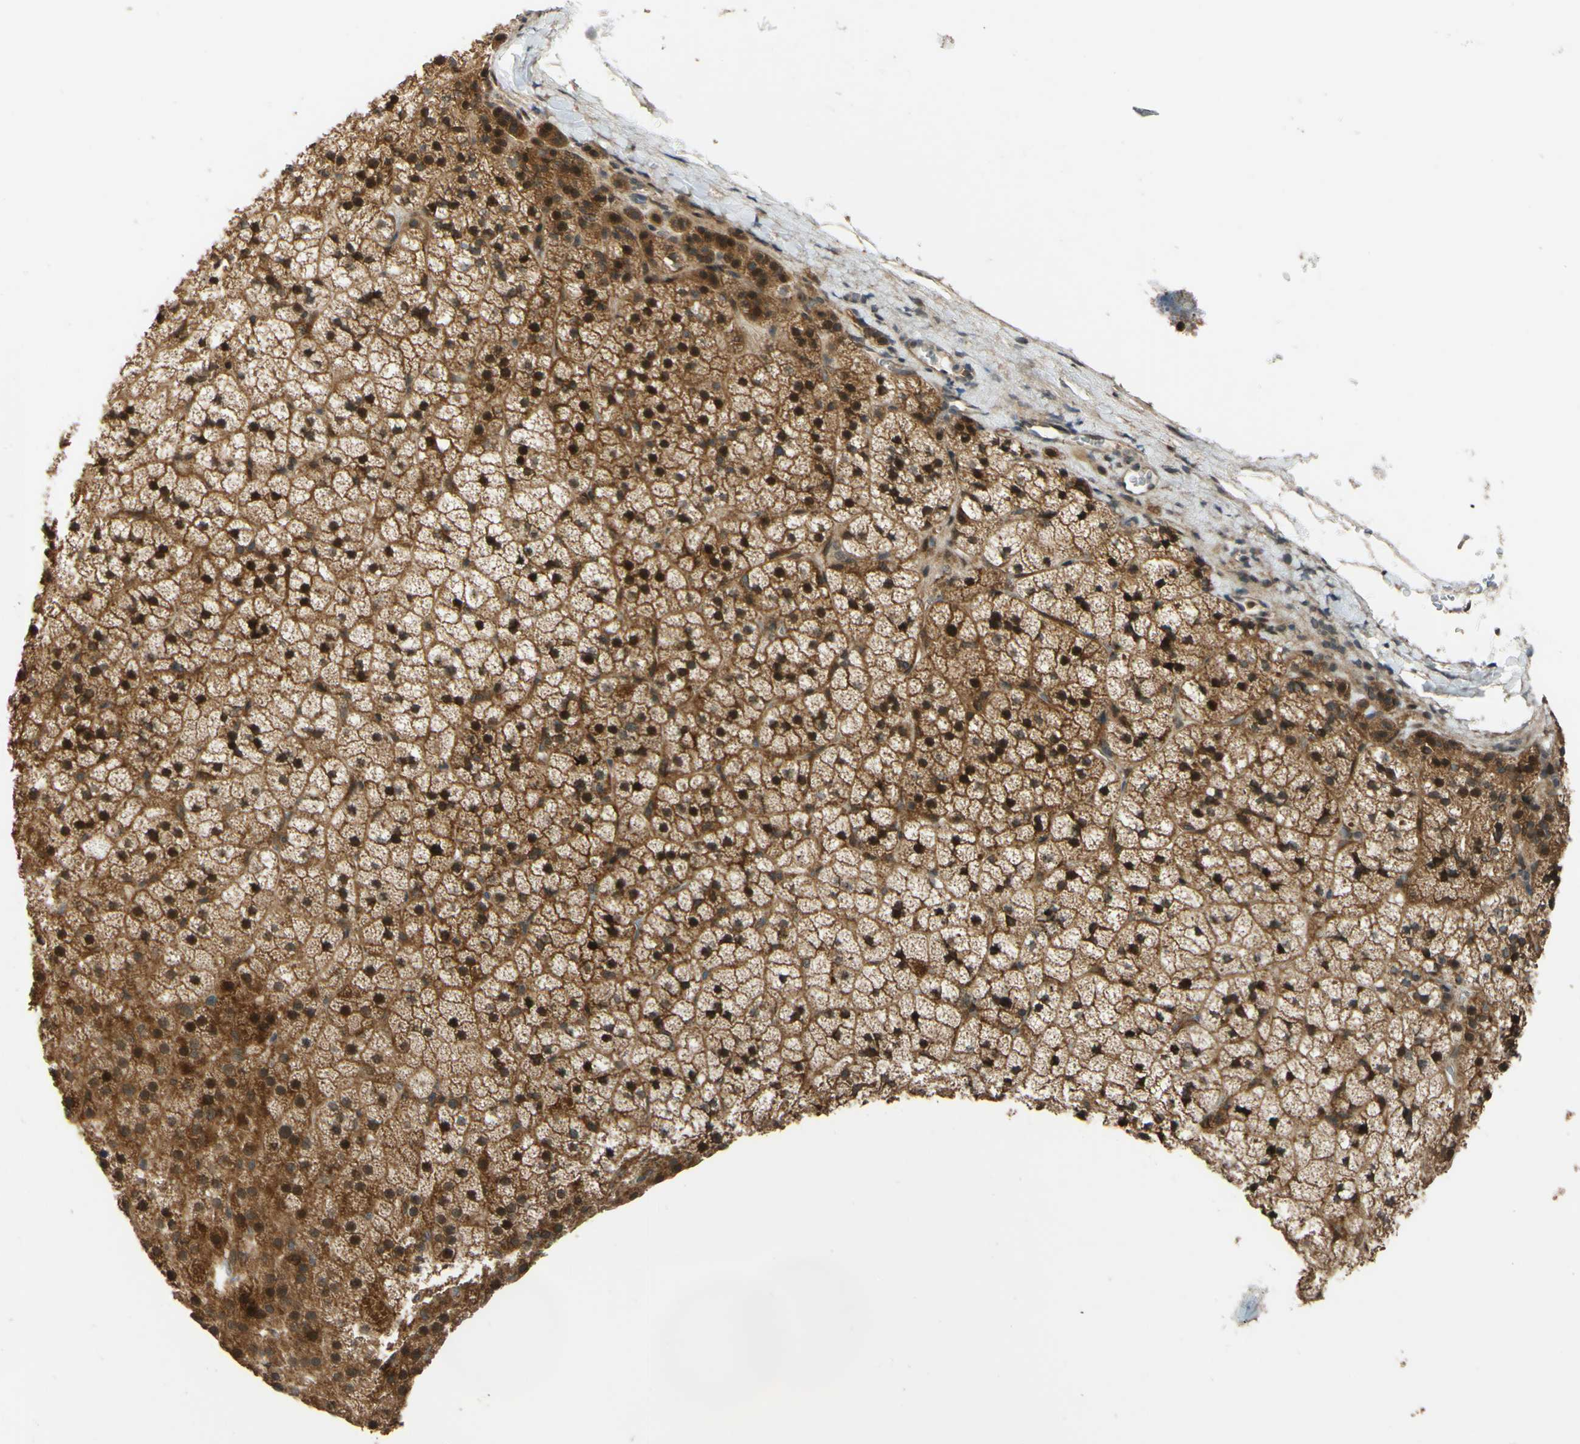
{"staining": {"intensity": "strong", "quantity": "25%-75%", "location": "cytoplasmic/membranous,nuclear"}, "tissue": "adrenal gland", "cell_type": "Glandular cells", "image_type": "normal", "snomed": [{"axis": "morphology", "description": "Normal tissue, NOS"}, {"axis": "topography", "description": "Adrenal gland"}], "caption": "Protein analysis of normal adrenal gland displays strong cytoplasmic/membranous,nuclear staining in approximately 25%-75% of glandular cells. The protein is shown in brown color, while the nuclei are stained blue.", "gene": "ABCC8", "patient": {"sex": "male", "age": 35}}